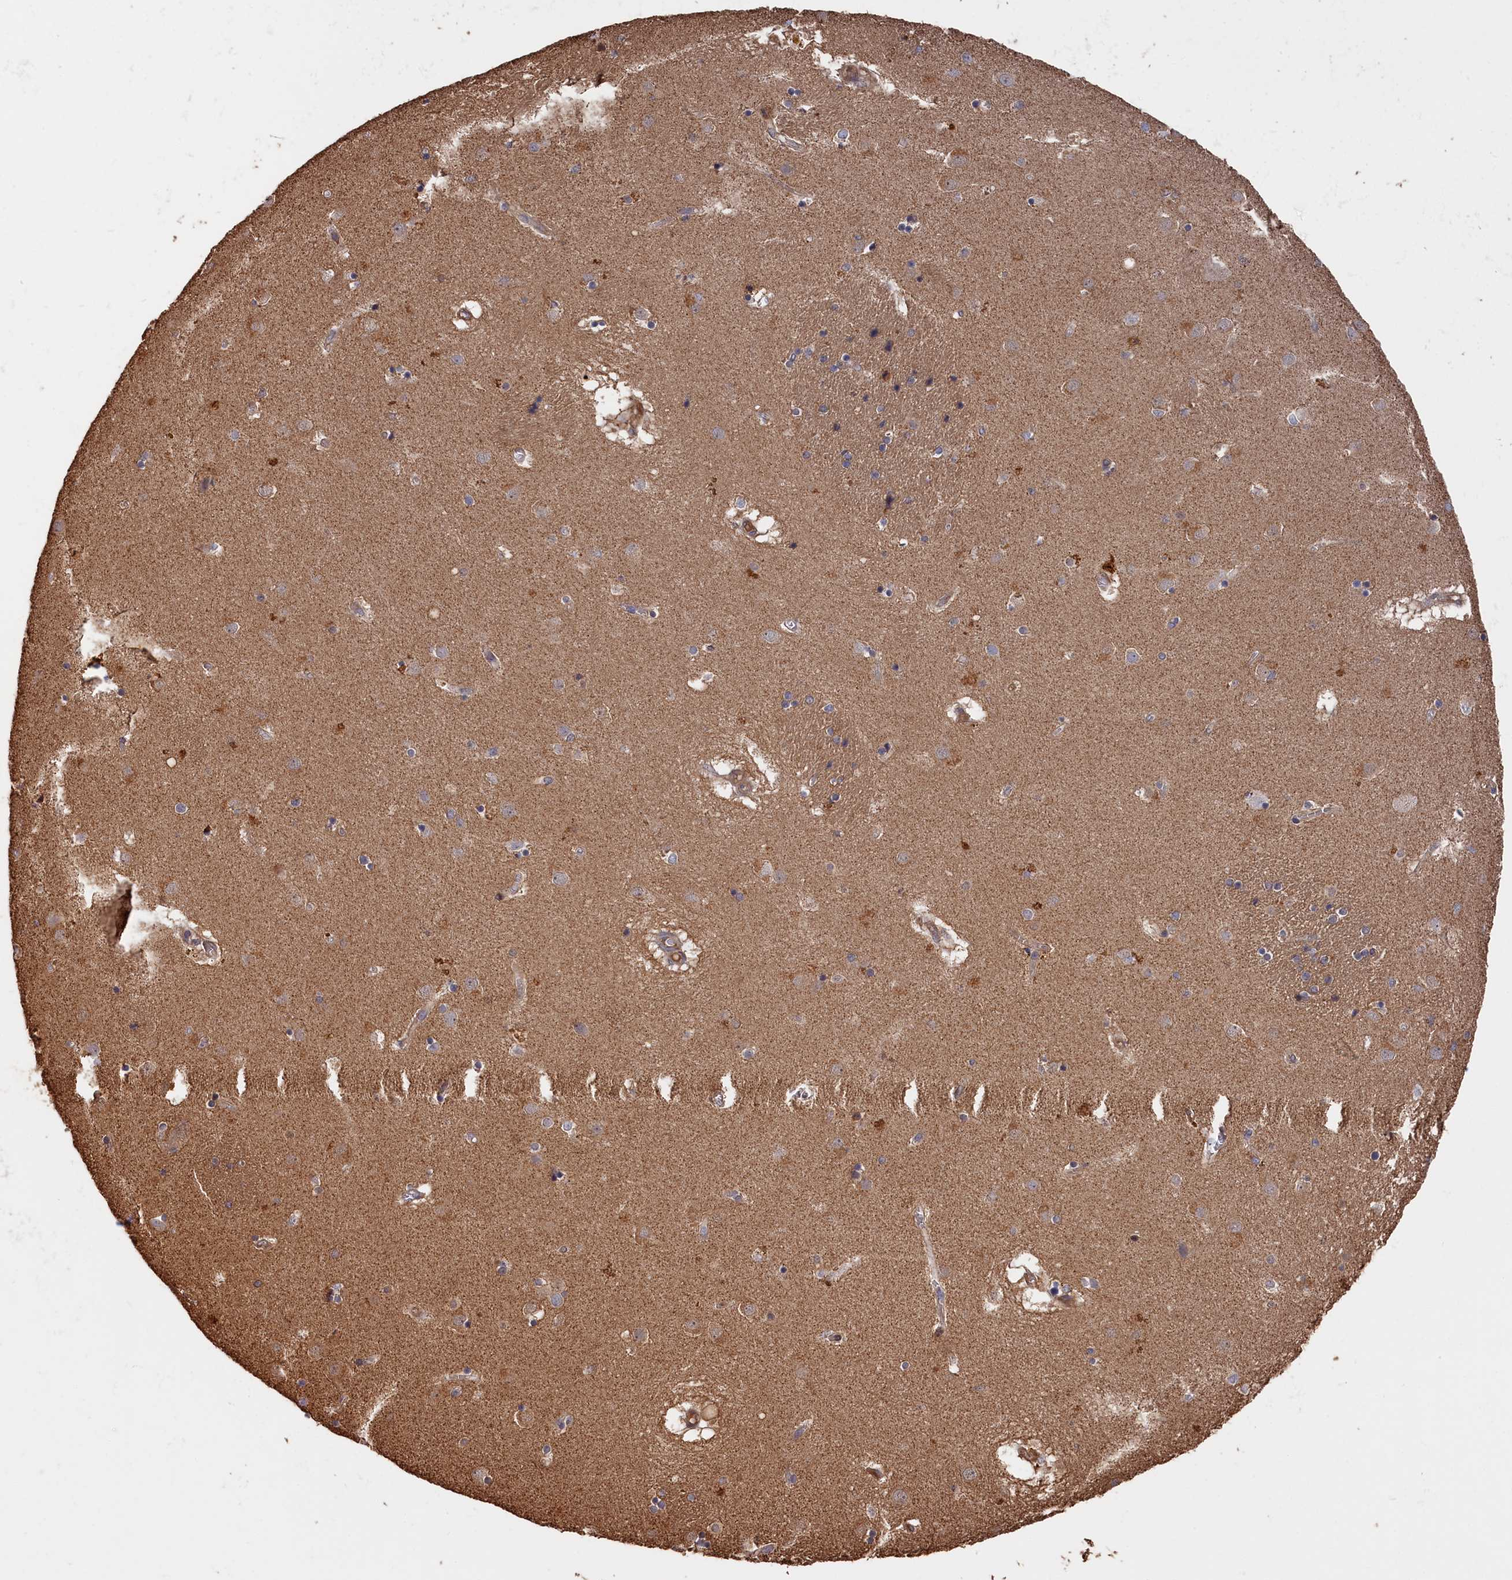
{"staining": {"intensity": "weak", "quantity": "25%-75%", "location": "cytoplasmic/membranous"}, "tissue": "caudate", "cell_type": "Glial cells", "image_type": "normal", "snomed": [{"axis": "morphology", "description": "Normal tissue, NOS"}, {"axis": "topography", "description": "Lateral ventricle wall"}], "caption": "Immunohistochemical staining of unremarkable caudate demonstrates weak cytoplasmic/membranous protein positivity in approximately 25%-75% of glial cells.", "gene": "RMI2", "patient": {"sex": "male", "age": 70}}